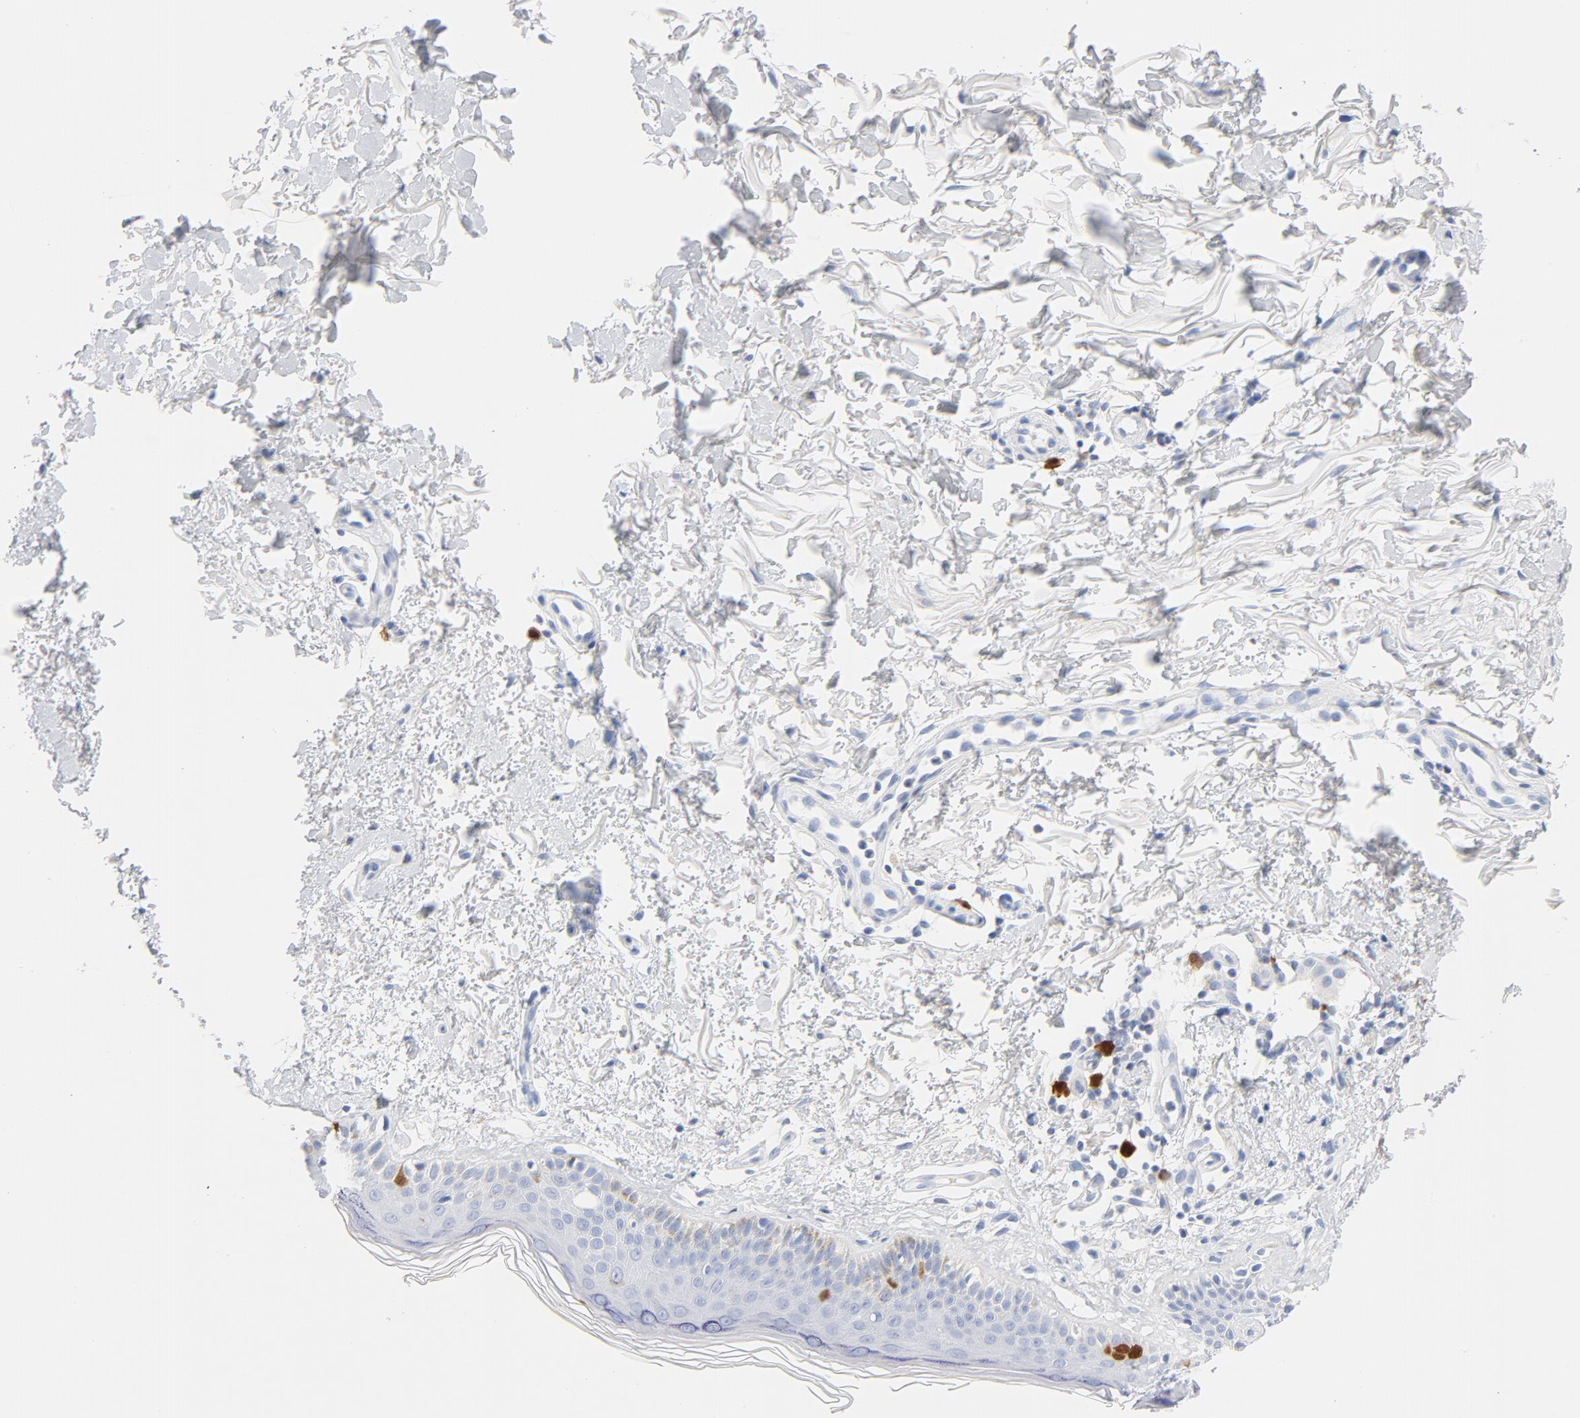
{"staining": {"intensity": "strong", "quantity": "<25%", "location": "nuclear"}, "tissue": "melanoma", "cell_type": "Tumor cells", "image_type": "cancer", "snomed": [{"axis": "morphology", "description": "Malignant melanoma, NOS"}, {"axis": "topography", "description": "Skin"}], "caption": "High-power microscopy captured an immunohistochemistry (IHC) image of malignant melanoma, revealing strong nuclear staining in about <25% of tumor cells. (DAB (3,3'-diaminobenzidine) IHC with brightfield microscopy, high magnification).", "gene": "CDC20", "patient": {"sex": "male", "age": 76}}